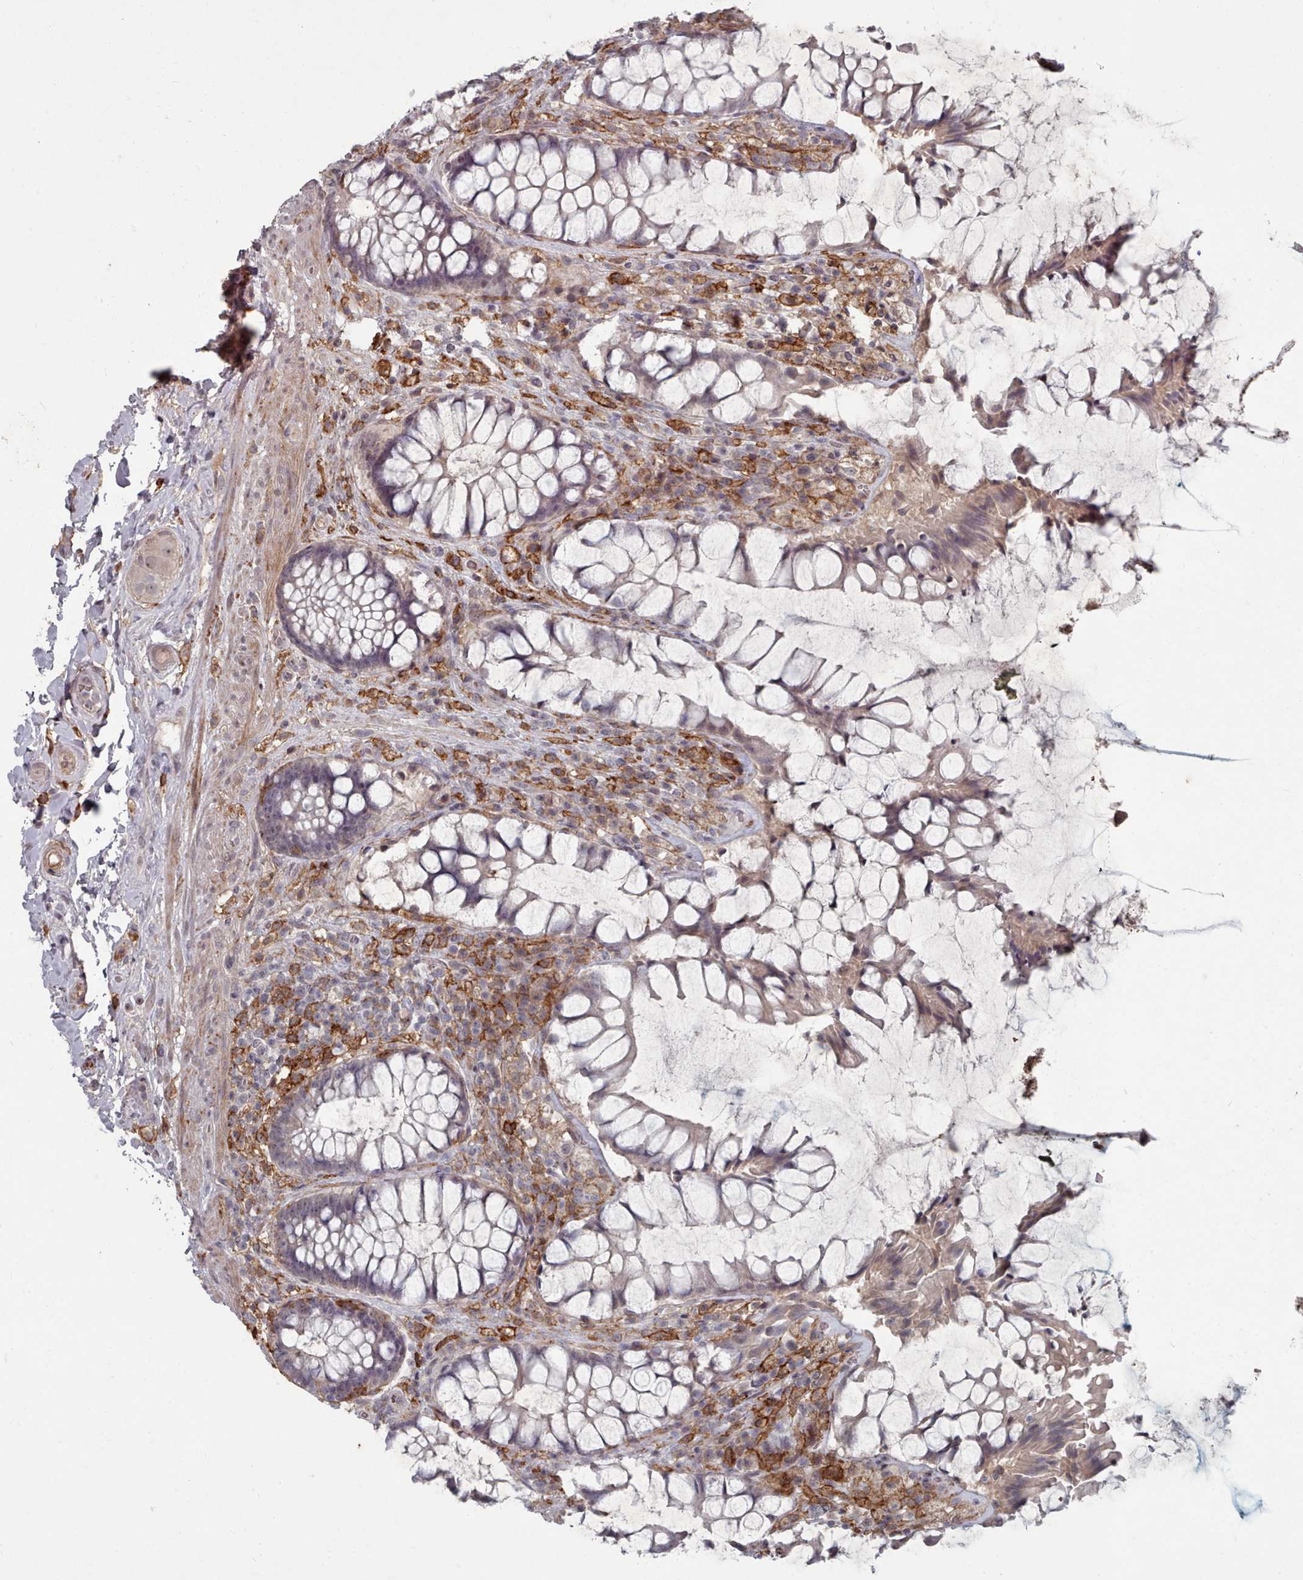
{"staining": {"intensity": "weak", "quantity": "<25%", "location": "cytoplasmic/membranous"}, "tissue": "rectum", "cell_type": "Glandular cells", "image_type": "normal", "snomed": [{"axis": "morphology", "description": "Normal tissue, NOS"}, {"axis": "topography", "description": "Rectum"}], "caption": "The photomicrograph reveals no significant expression in glandular cells of rectum. (DAB IHC with hematoxylin counter stain).", "gene": "COL8A2", "patient": {"sex": "female", "age": 58}}